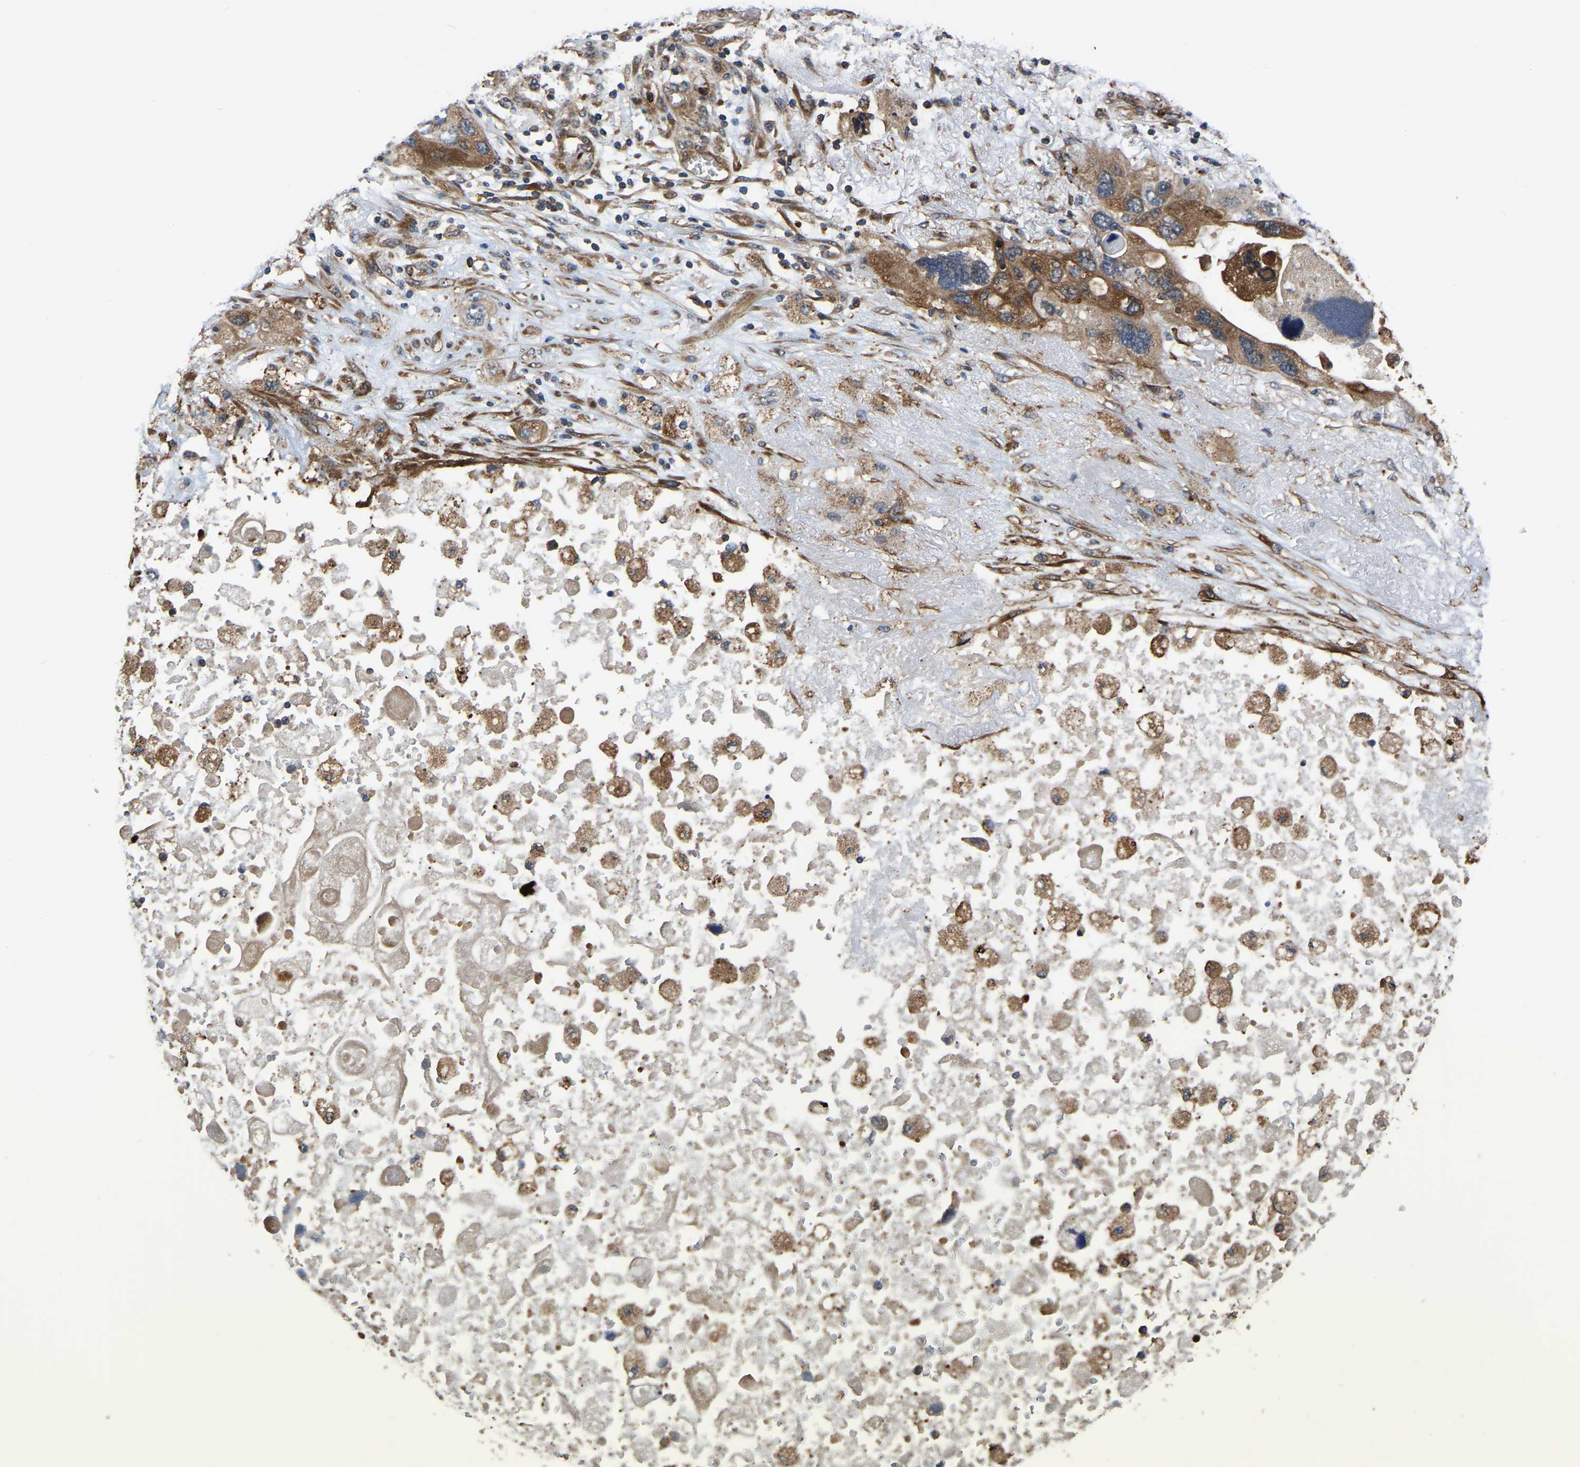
{"staining": {"intensity": "moderate", "quantity": ">75%", "location": "cytoplasmic/membranous"}, "tissue": "lung cancer", "cell_type": "Tumor cells", "image_type": "cancer", "snomed": [{"axis": "morphology", "description": "Squamous cell carcinoma, NOS"}, {"axis": "topography", "description": "Lung"}], "caption": "An image of human lung squamous cell carcinoma stained for a protein shows moderate cytoplasmic/membranous brown staining in tumor cells.", "gene": "GARS1", "patient": {"sex": "female", "age": 73}}